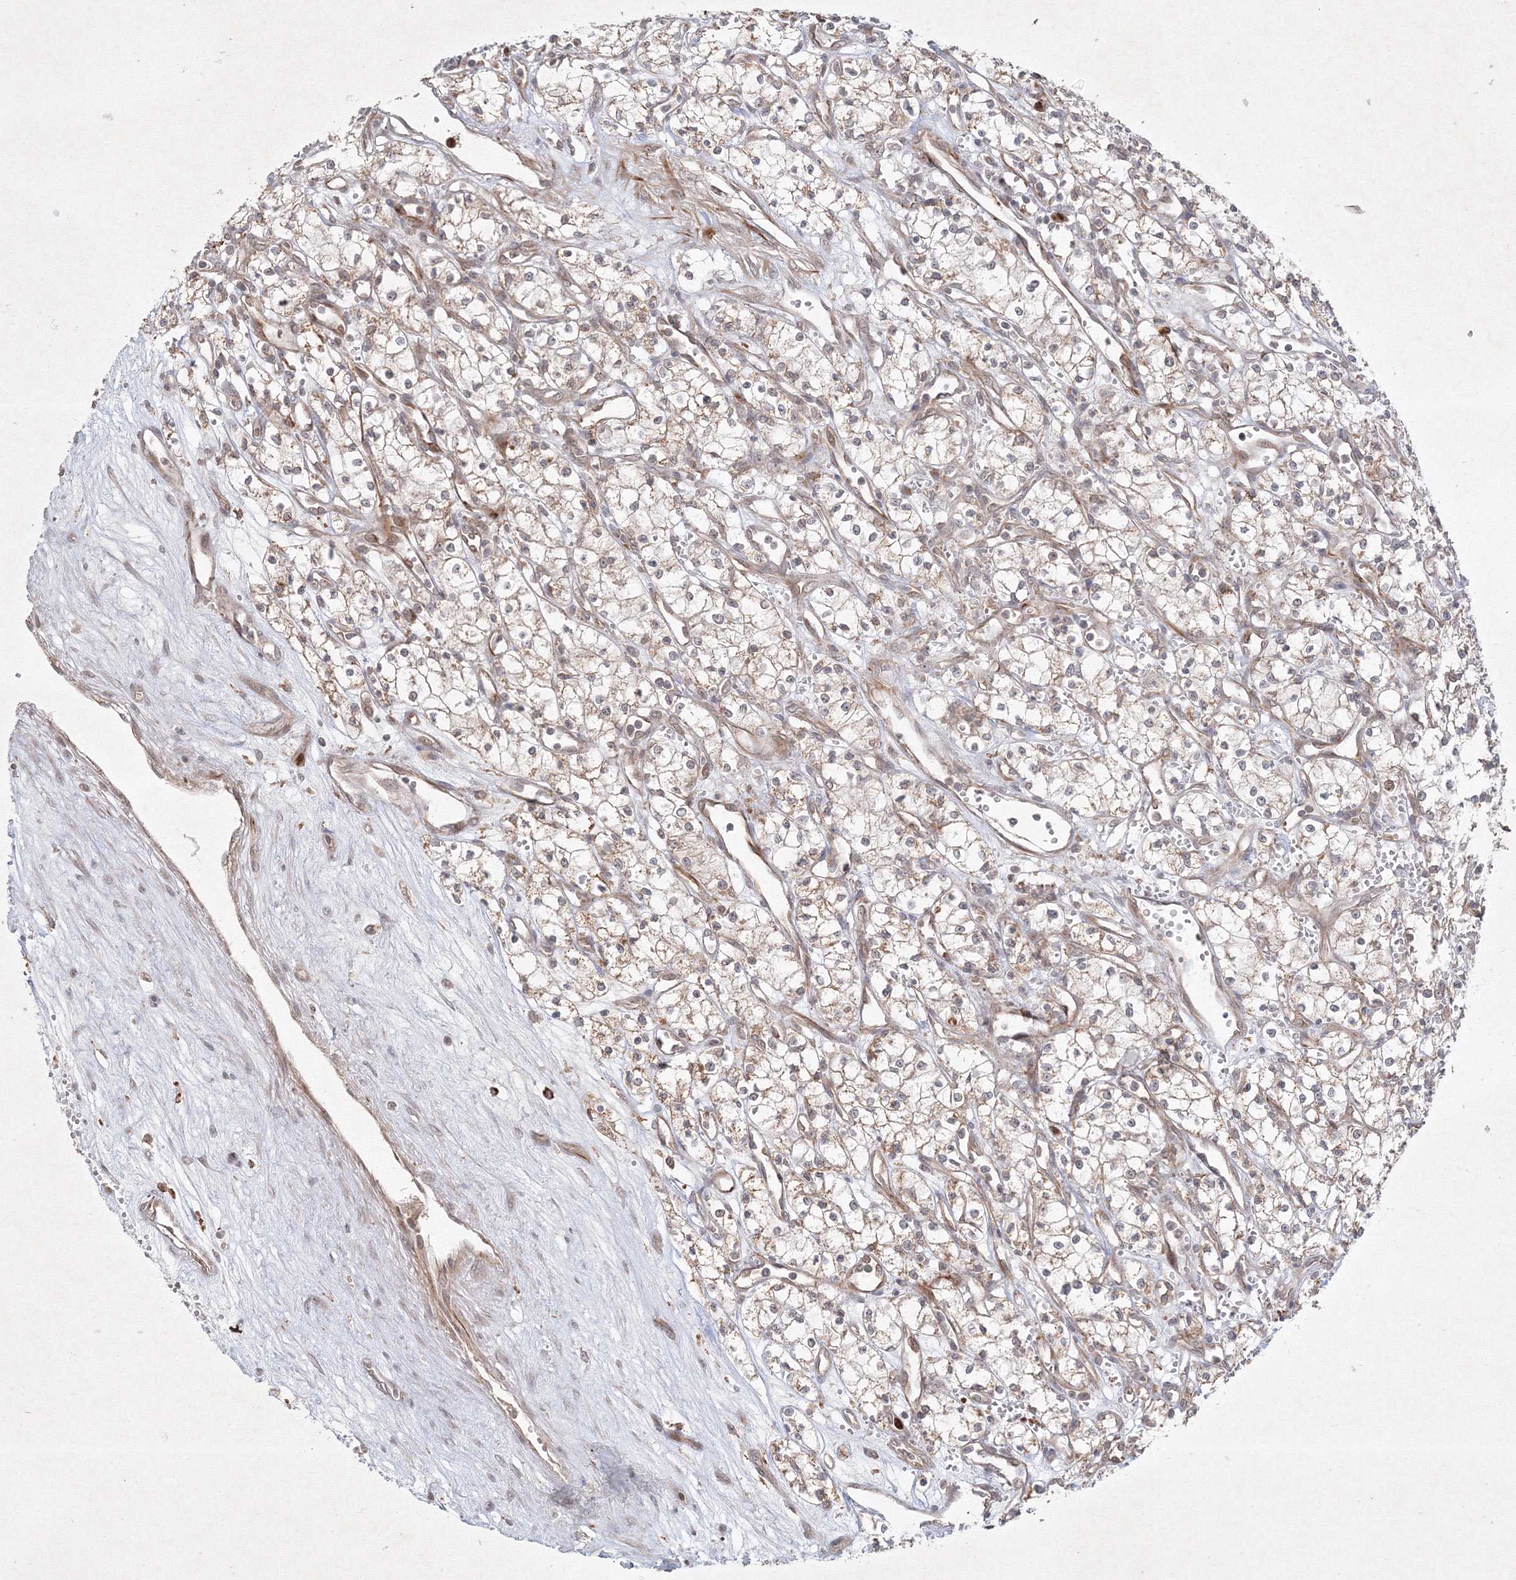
{"staining": {"intensity": "weak", "quantity": ">75%", "location": "cytoplasmic/membranous,nuclear"}, "tissue": "renal cancer", "cell_type": "Tumor cells", "image_type": "cancer", "snomed": [{"axis": "morphology", "description": "Adenocarcinoma, NOS"}, {"axis": "topography", "description": "Kidney"}], "caption": "Immunohistochemical staining of human renal adenocarcinoma shows low levels of weak cytoplasmic/membranous and nuclear positivity in about >75% of tumor cells.", "gene": "KIF20A", "patient": {"sex": "male", "age": 59}}